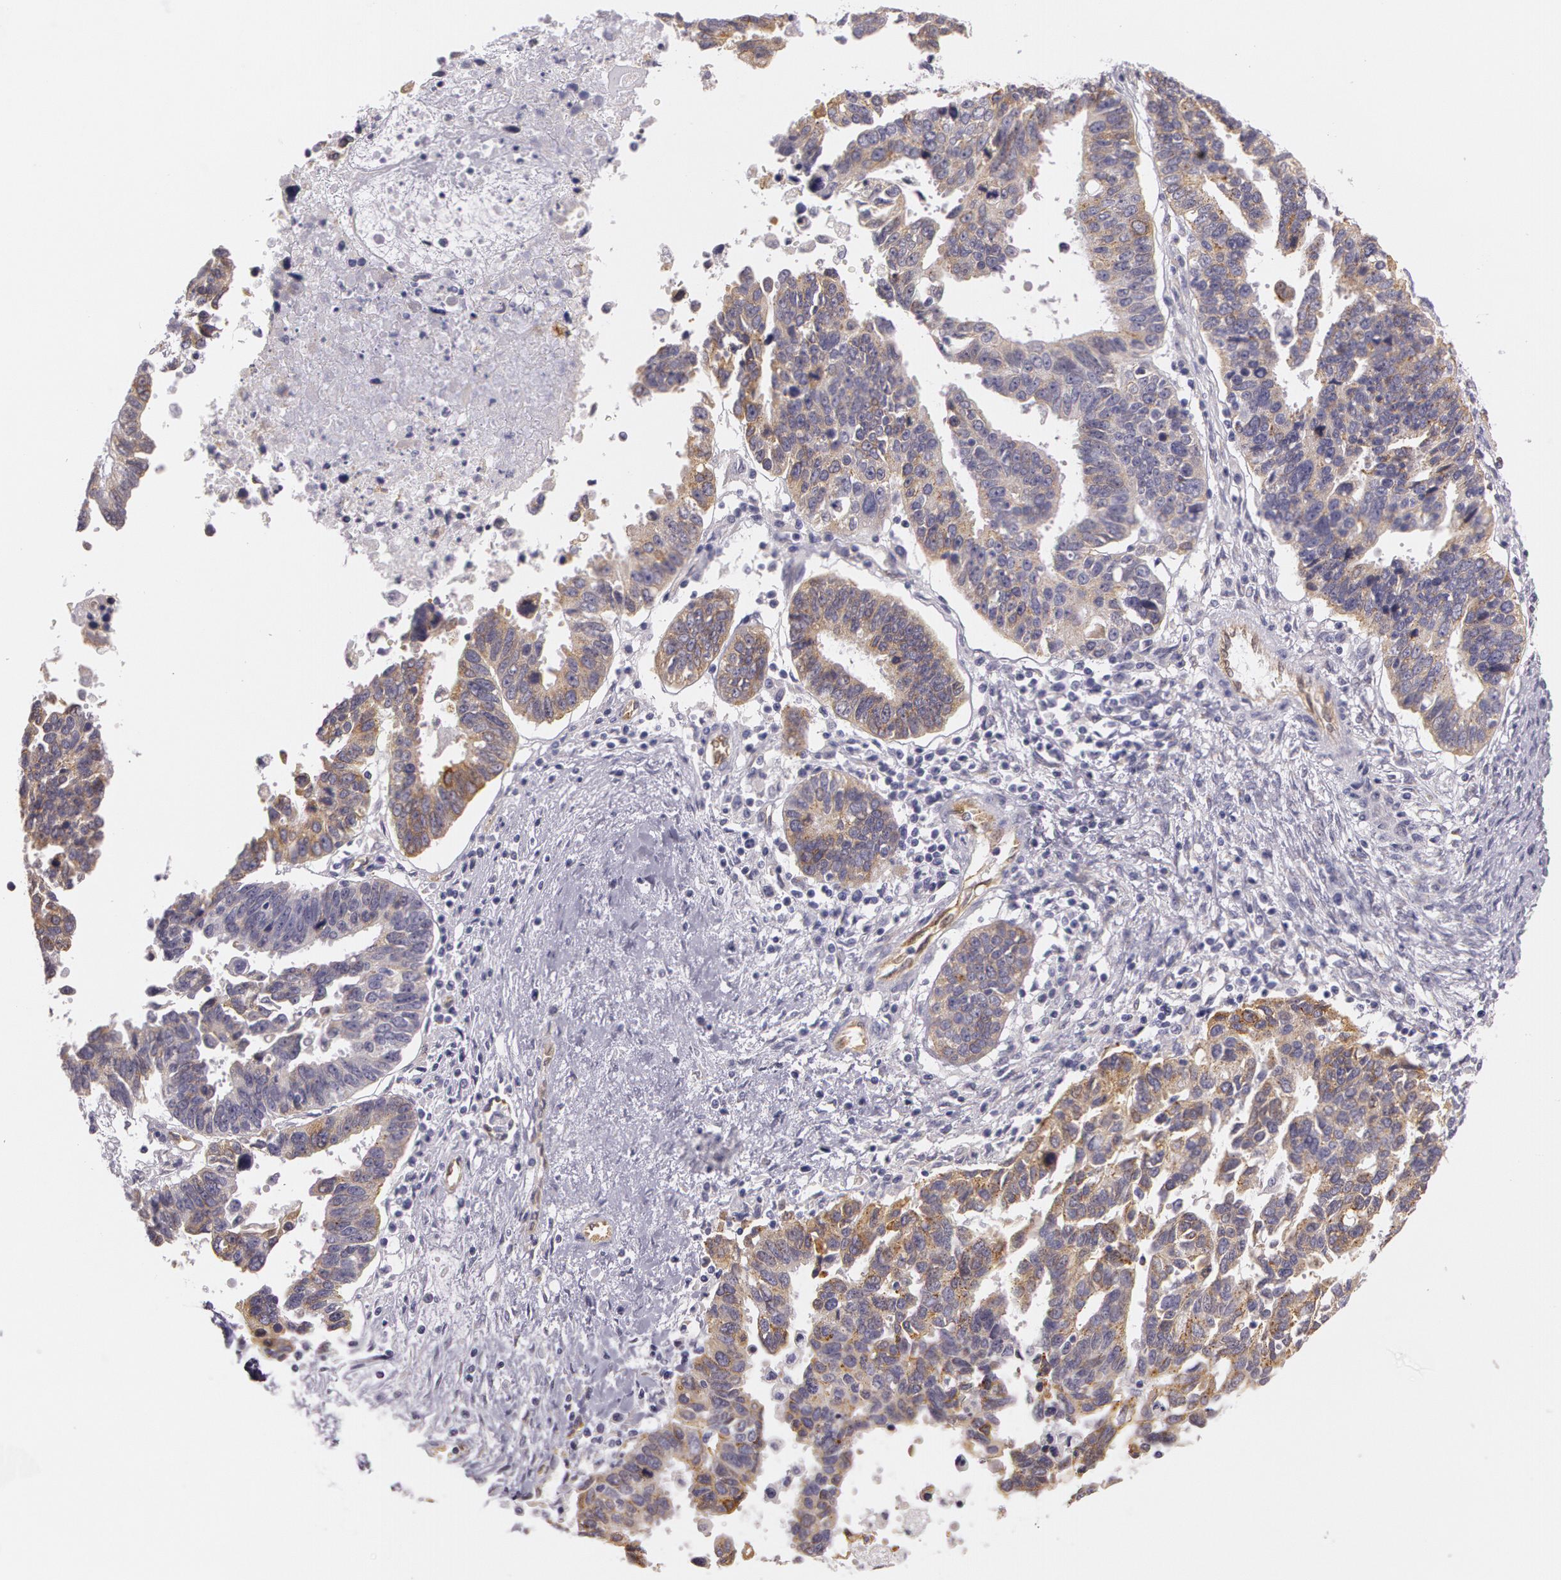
{"staining": {"intensity": "moderate", "quantity": ">75%", "location": "cytoplasmic/membranous"}, "tissue": "ovarian cancer", "cell_type": "Tumor cells", "image_type": "cancer", "snomed": [{"axis": "morphology", "description": "Carcinoma, endometroid"}, {"axis": "morphology", "description": "Cystadenocarcinoma, serous, NOS"}, {"axis": "topography", "description": "Ovary"}], "caption": "IHC of human serous cystadenocarcinoma (ovarian) shows medium levels of moderate cytoplasmic/membranous expression in about >75% of tumor cells.", "gene": "APP", "patient": {"sex": "female", "age": 45}}